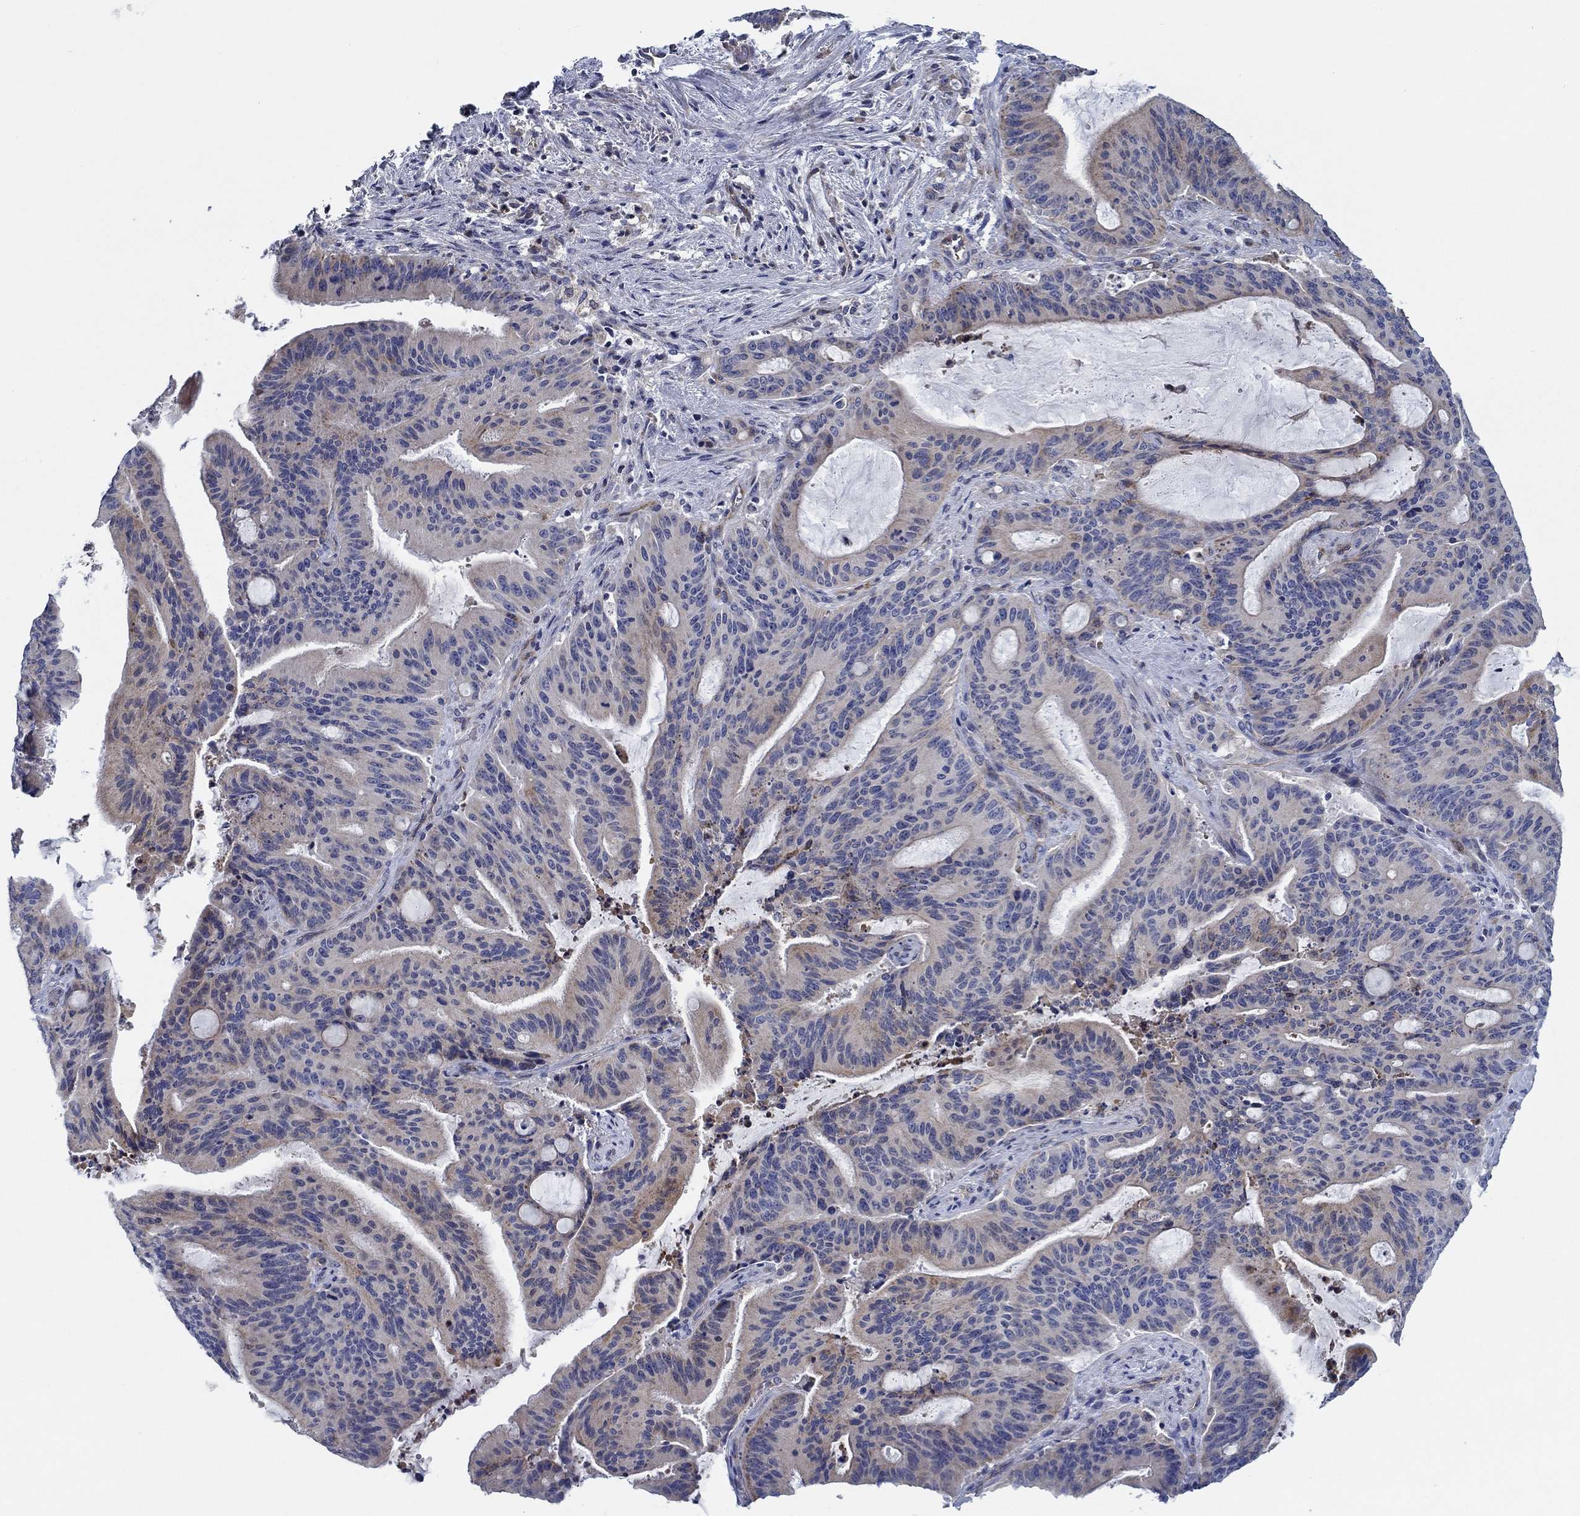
{"staining": {"intensity": "moderate", "quantity": "25%-75%", "location": "cytoplasmic/membranous"}, "tissue": "liver cancer", "cell_type": "Tumor cells", "image_type": "cancer", "snomed": [{"axis": "morphology", "description": "Cholangiocarcinoma"}, {"axis": "topography", "description": "Liver"}], "caption": "There is medium levels of moderate cytoplasmic/membranous positivity in tumor cells of liver cancer, as demonstrated by immunohistochemical staining (brown color).", "gene": "CFAP61", "patient": {"sex": "female", "age": 73}}